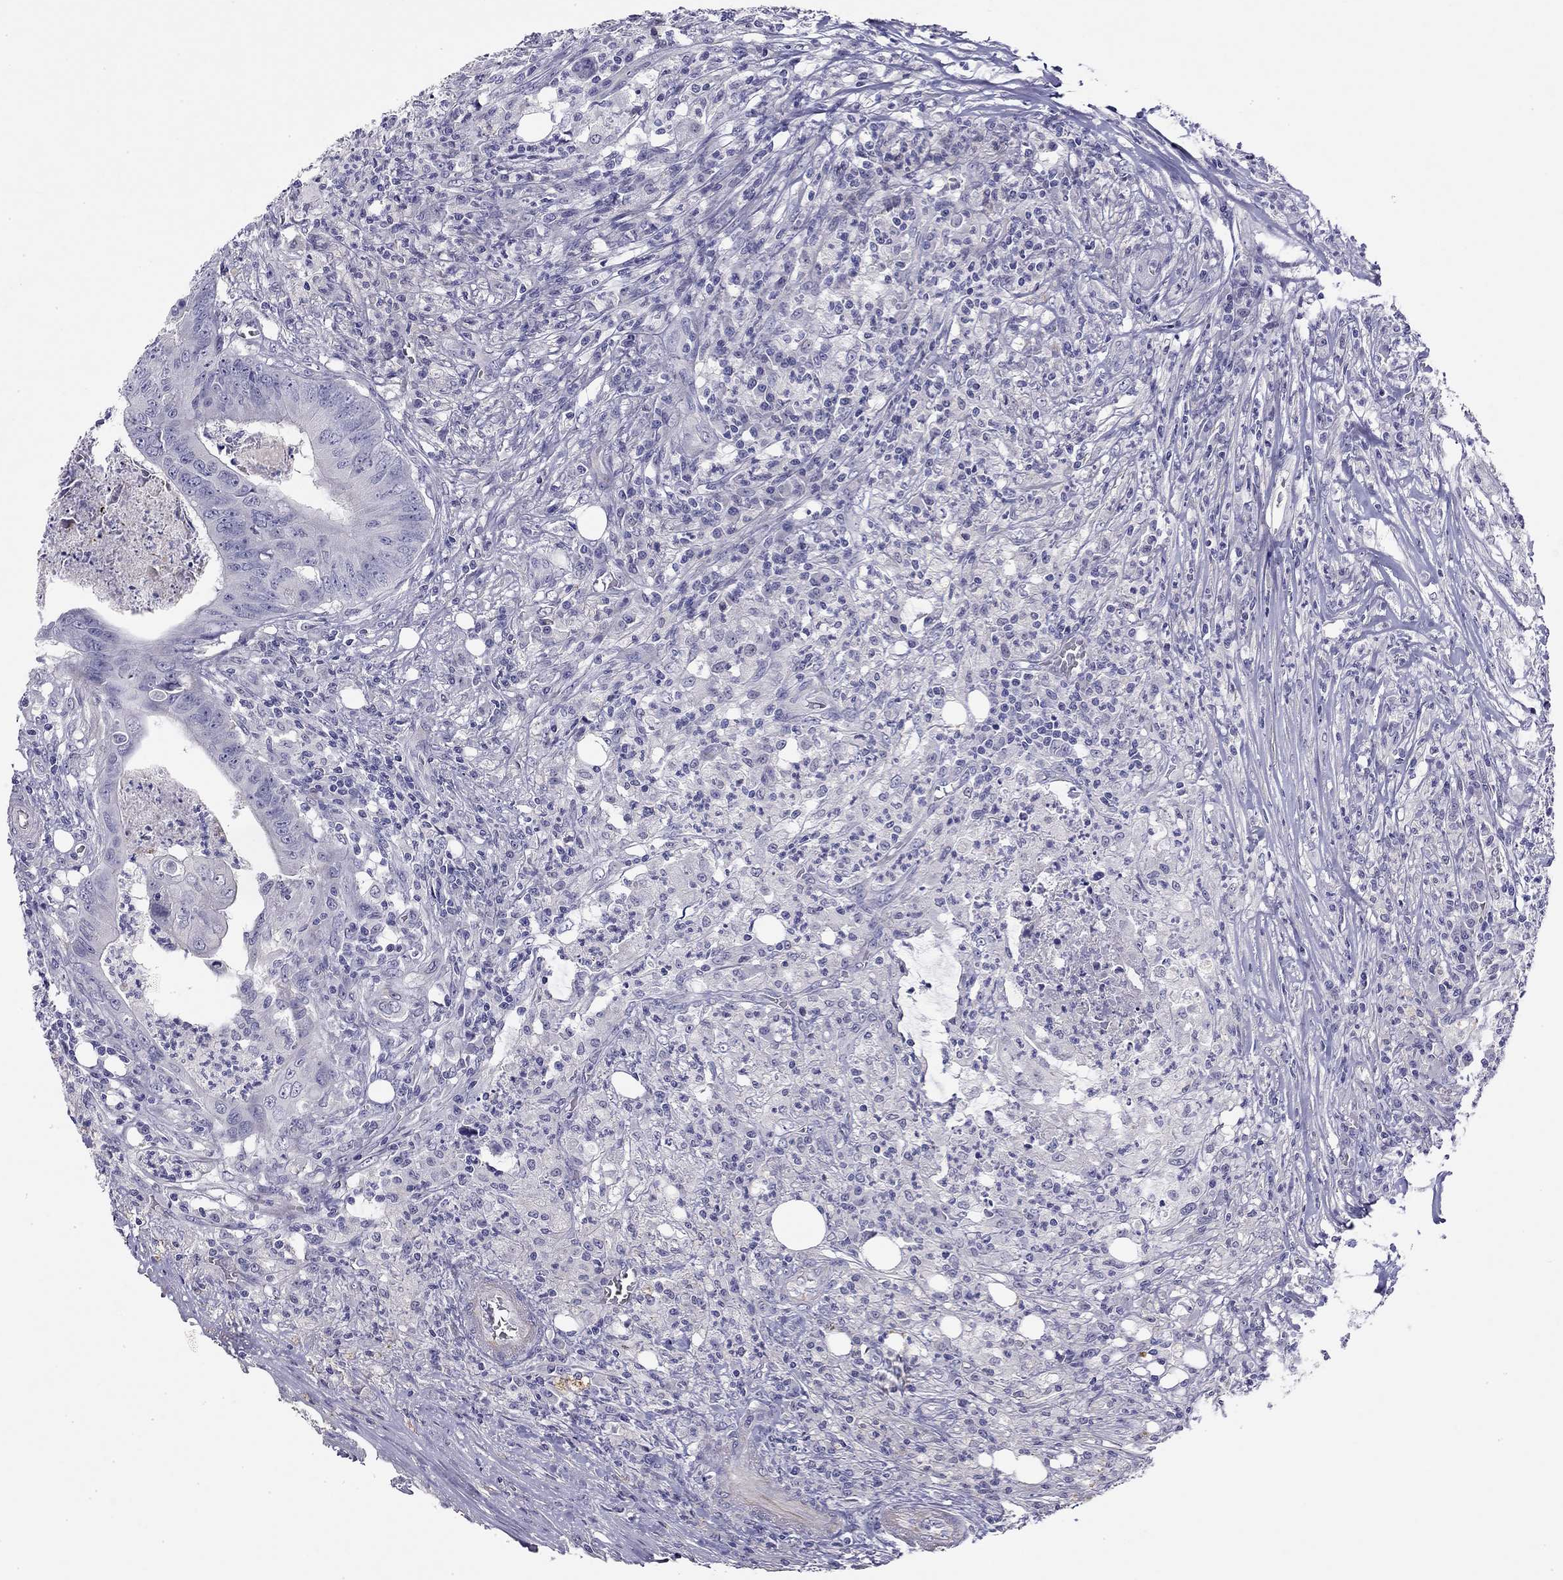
{"staining": {"intensity": "negative", "quantity": "none", "location": "none"}, "tissue": "colorectal cancer", "cell_type": "Tumor cells", "image_type": "cancer", "snomed": [{"axis": "morphology", "description": "Adenocarcinoma, NOS"}, {"axis": "topography", "description": "Colon"}], "caption": "A high-resolution photomicrograph shows immunohistochemistry (IHC) staining of colorectal cancer, which displays no significant expression in tumor cells.", "gene": "RTL1", "patient": {"sex": "male", "age": 84}}